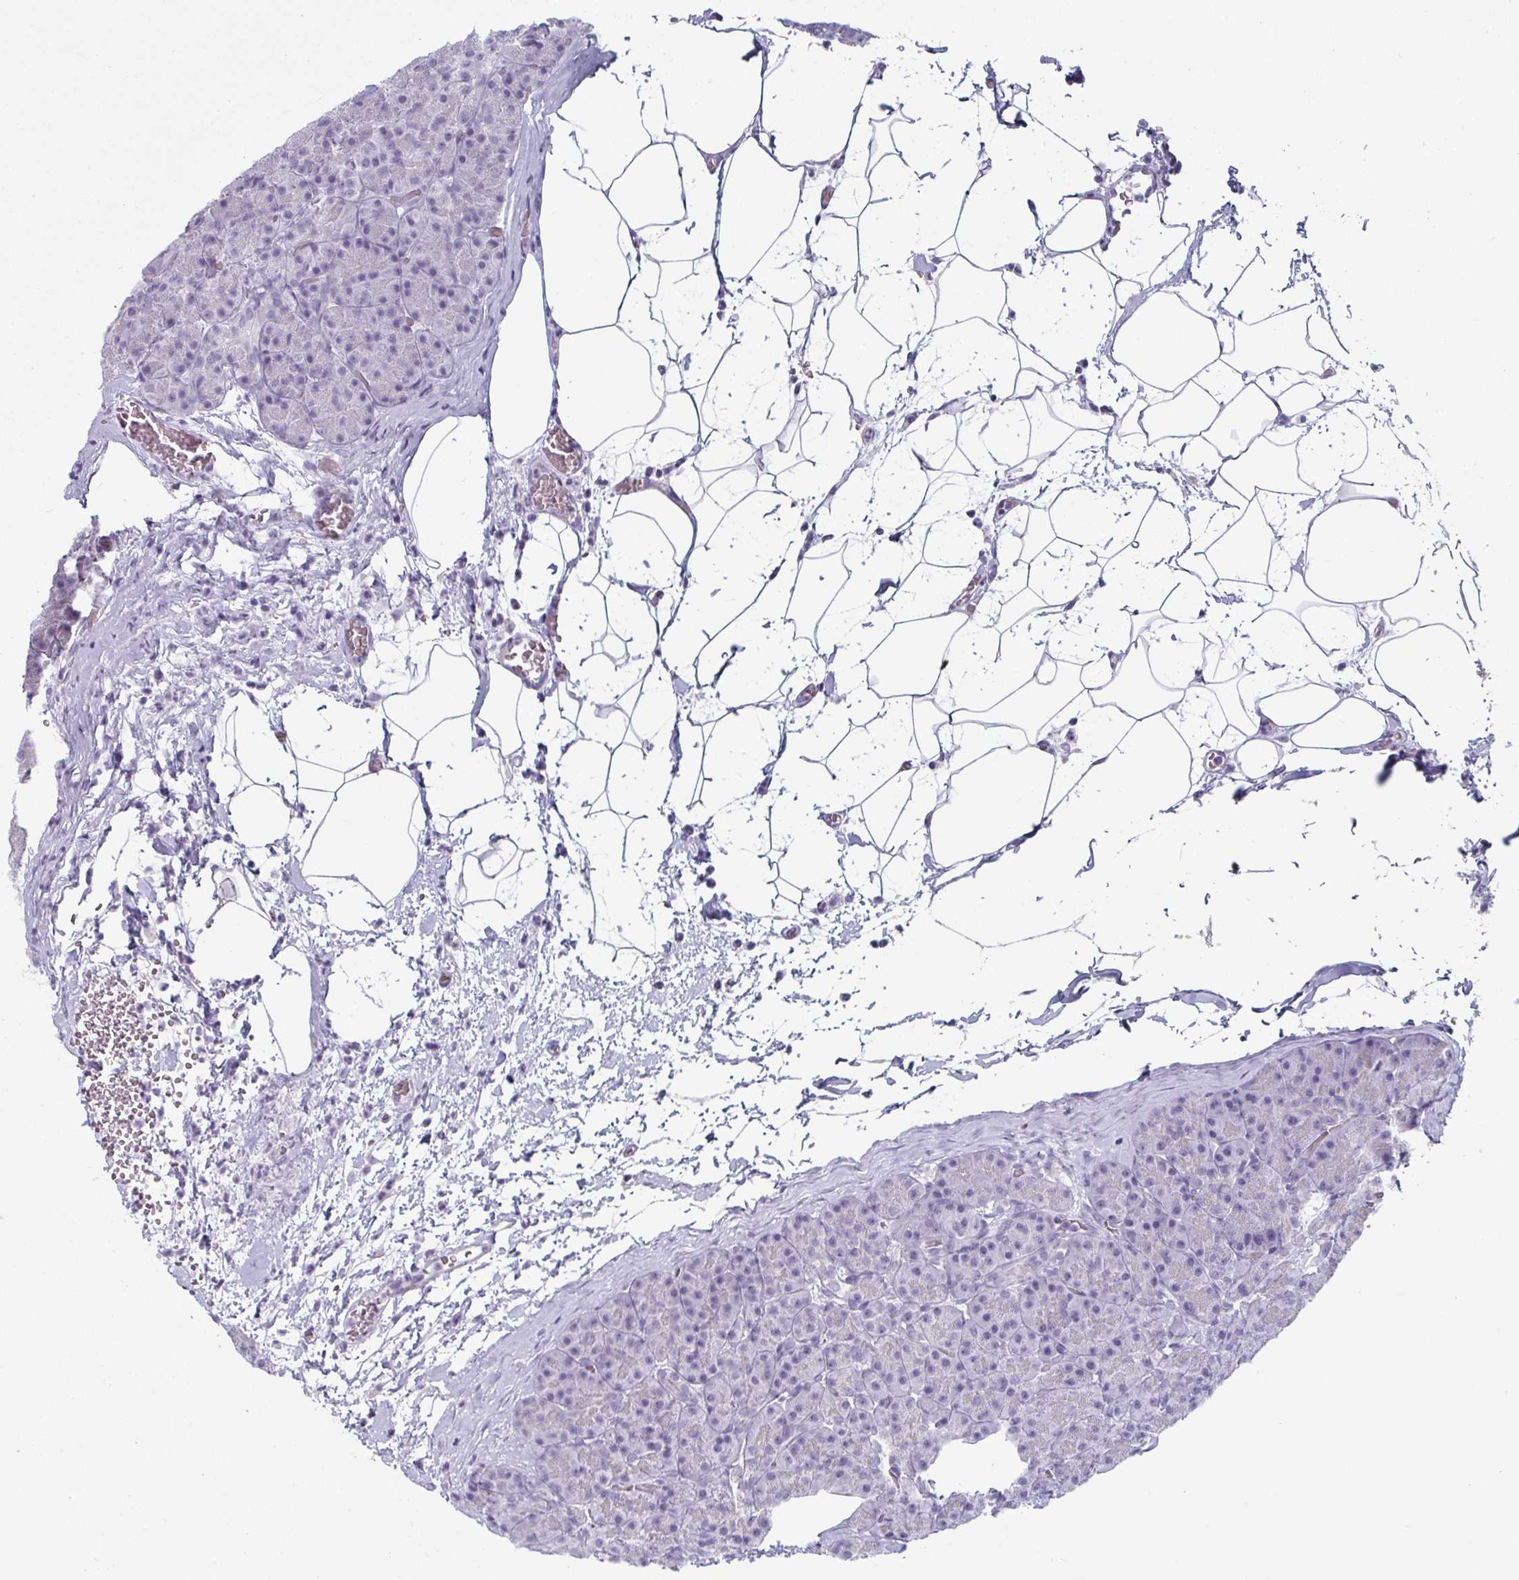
{"staining": {"intensity": "negative", "quantity": "none", "location": "none"}, "tissue": "pancreas", "cell_type": "Exocrine glandular cells", "image_type": "normal", "snomed": [{"axis": "morphology", "description": "Normal tissue, NOS"}, {"axis": "topography", "description": "Pancreas"}], "caption": "DAB immunohistochemical staining of unremarkable human pancreas demonstrates no significant positivity in exocrine glandular cells.", "gene": "VSIG10L", "patient": {"sex": "male", "age": 57}}